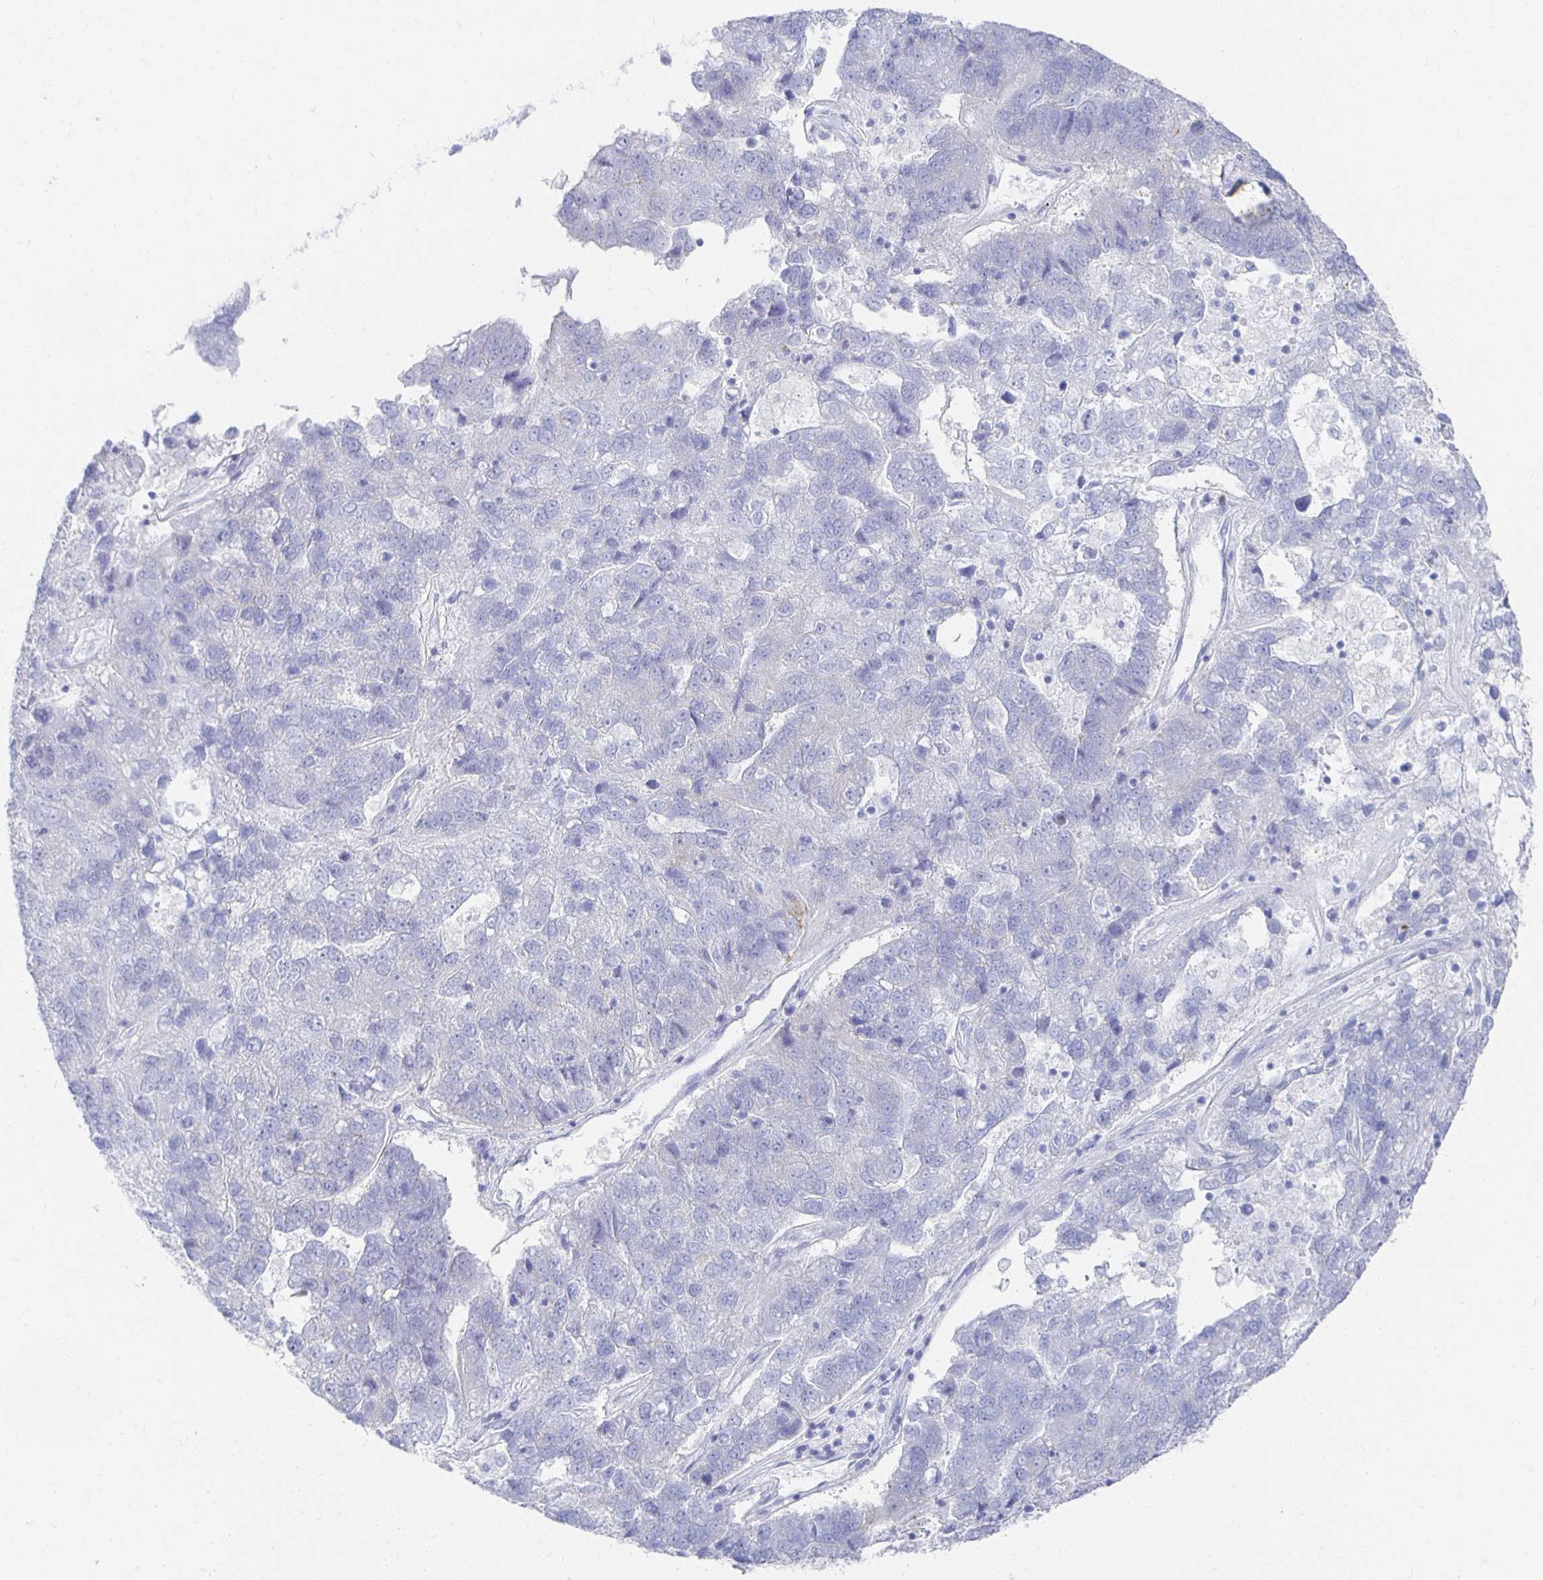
{"staining": {"intensity": "negative", "quantity": "none", "location": "none"}, "tissue": "pancreatic cancer", "cell_type": "Tumor cells", "image_type": "cancer", "snomed": [{"axis": "morphology", "description": "Adenocarcinoma, NOS"}, {"axis": "topography", "description": "Pancreas"}], "caption": "A micrograph of pancreatic adenocarcinoma stained for a protein exhibits no brown staining in tumor cells. (Brightfield microscopy of DAB immunohistochemistry at high magnification).", "gene": "PRDM7", "patient": {"sex": "female", "age": 61}}